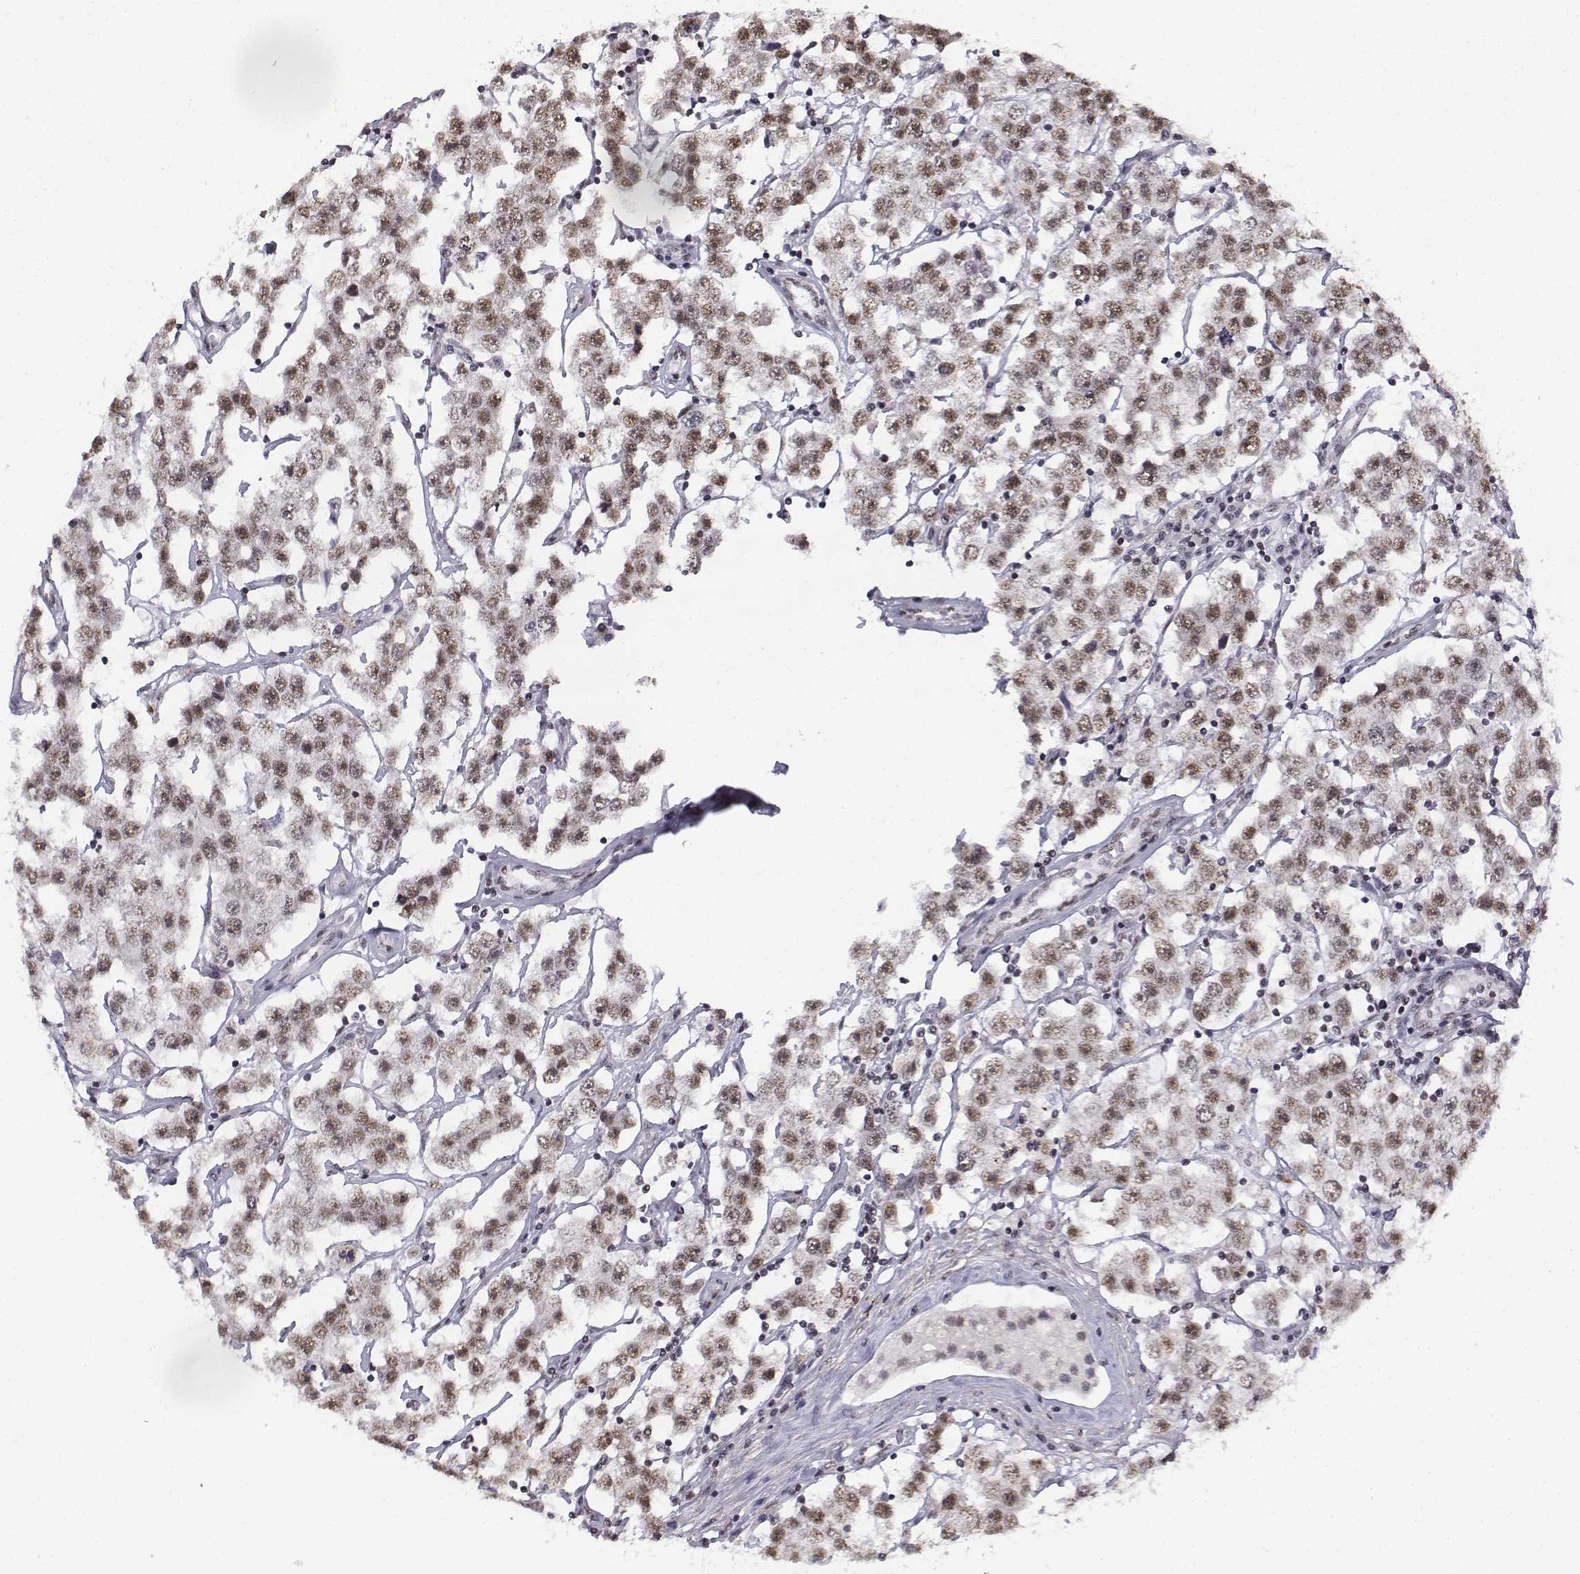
{"staining": {"intensity": "moderate", "quantity": ">75%", "location": "nuclear"}, "tissue": "testis cancer", "cell_type": "Tumor cells", "image_type": "cancer", "snomed": [{"axis": "morphology", "description": "Seminoma, NOS"}, {"axis": "topography", "description": "Testis"}], "caption": "Immunohistochemical staining of testis cancer demonstrates medium levels of moderate nuclear protein staining in approximately >75% of tumor cells.", "gene": "SETD1A", "patient": {"sex": "male", "age": 52}}